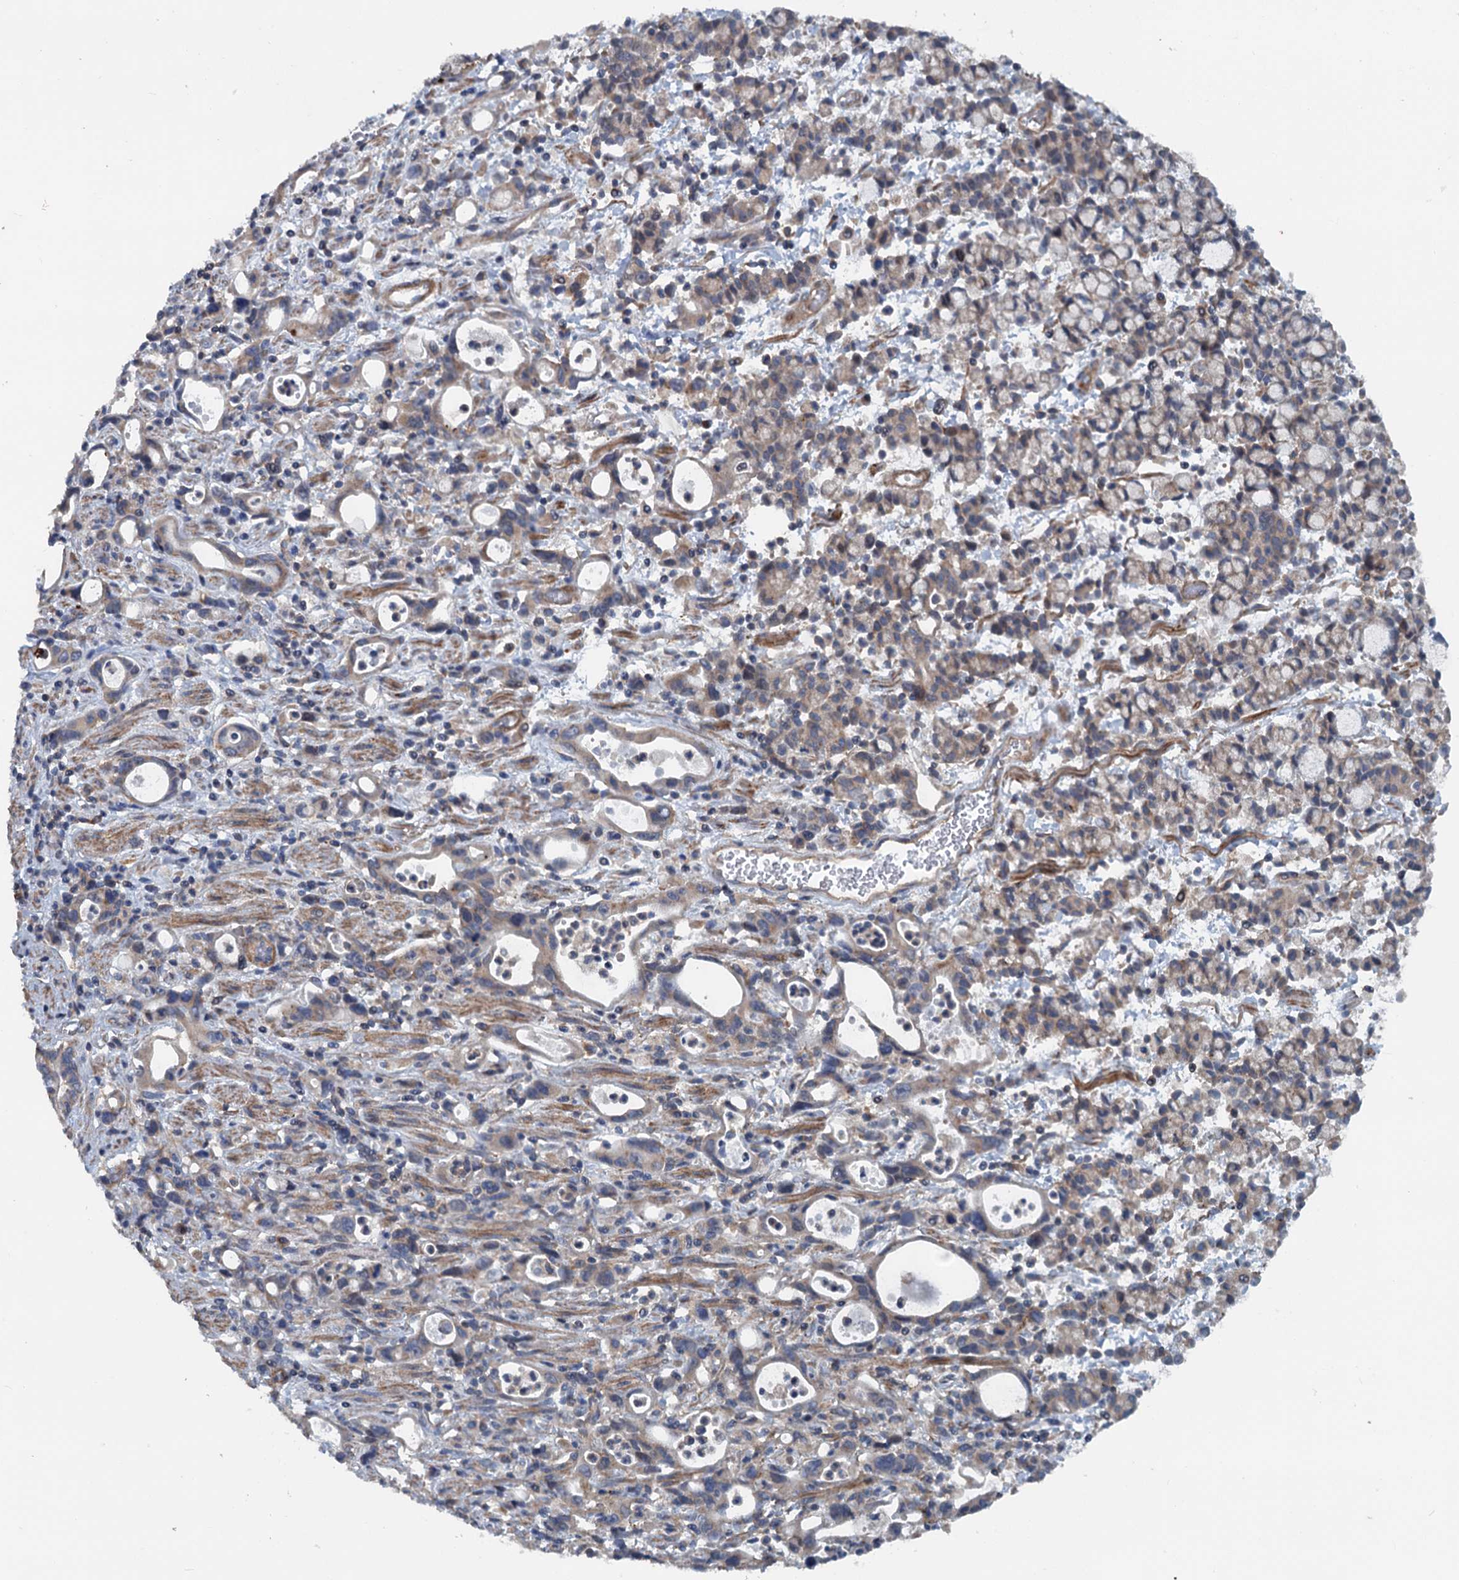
{"staining": {"intensity": "weak", "quantity": "25%-75%", "location": "cytoplasmic/membranous"}, "tissue": "stomach cancer", "cell_type": "Tumor cells", "image_type": "cancer", "snomed": [{"axis": "morphology", "description": "Adenocarcinoma, NOS"}, {"axis": "topography", "description": "Stomach, lower"}], "caption": "High-magnification brightfield microscopy of stomach adenocarcinoma stained with DAB (3,3'-diaminobenzidine) (brown) and counterstained with hematoxylin (blue). tumor cells exhibit weak cytoplasmic/membranous positivity is seen in approximately25%-75% of cells.", "gene": "TEDC1", "patient": {"sex": "female", "age": 43}}